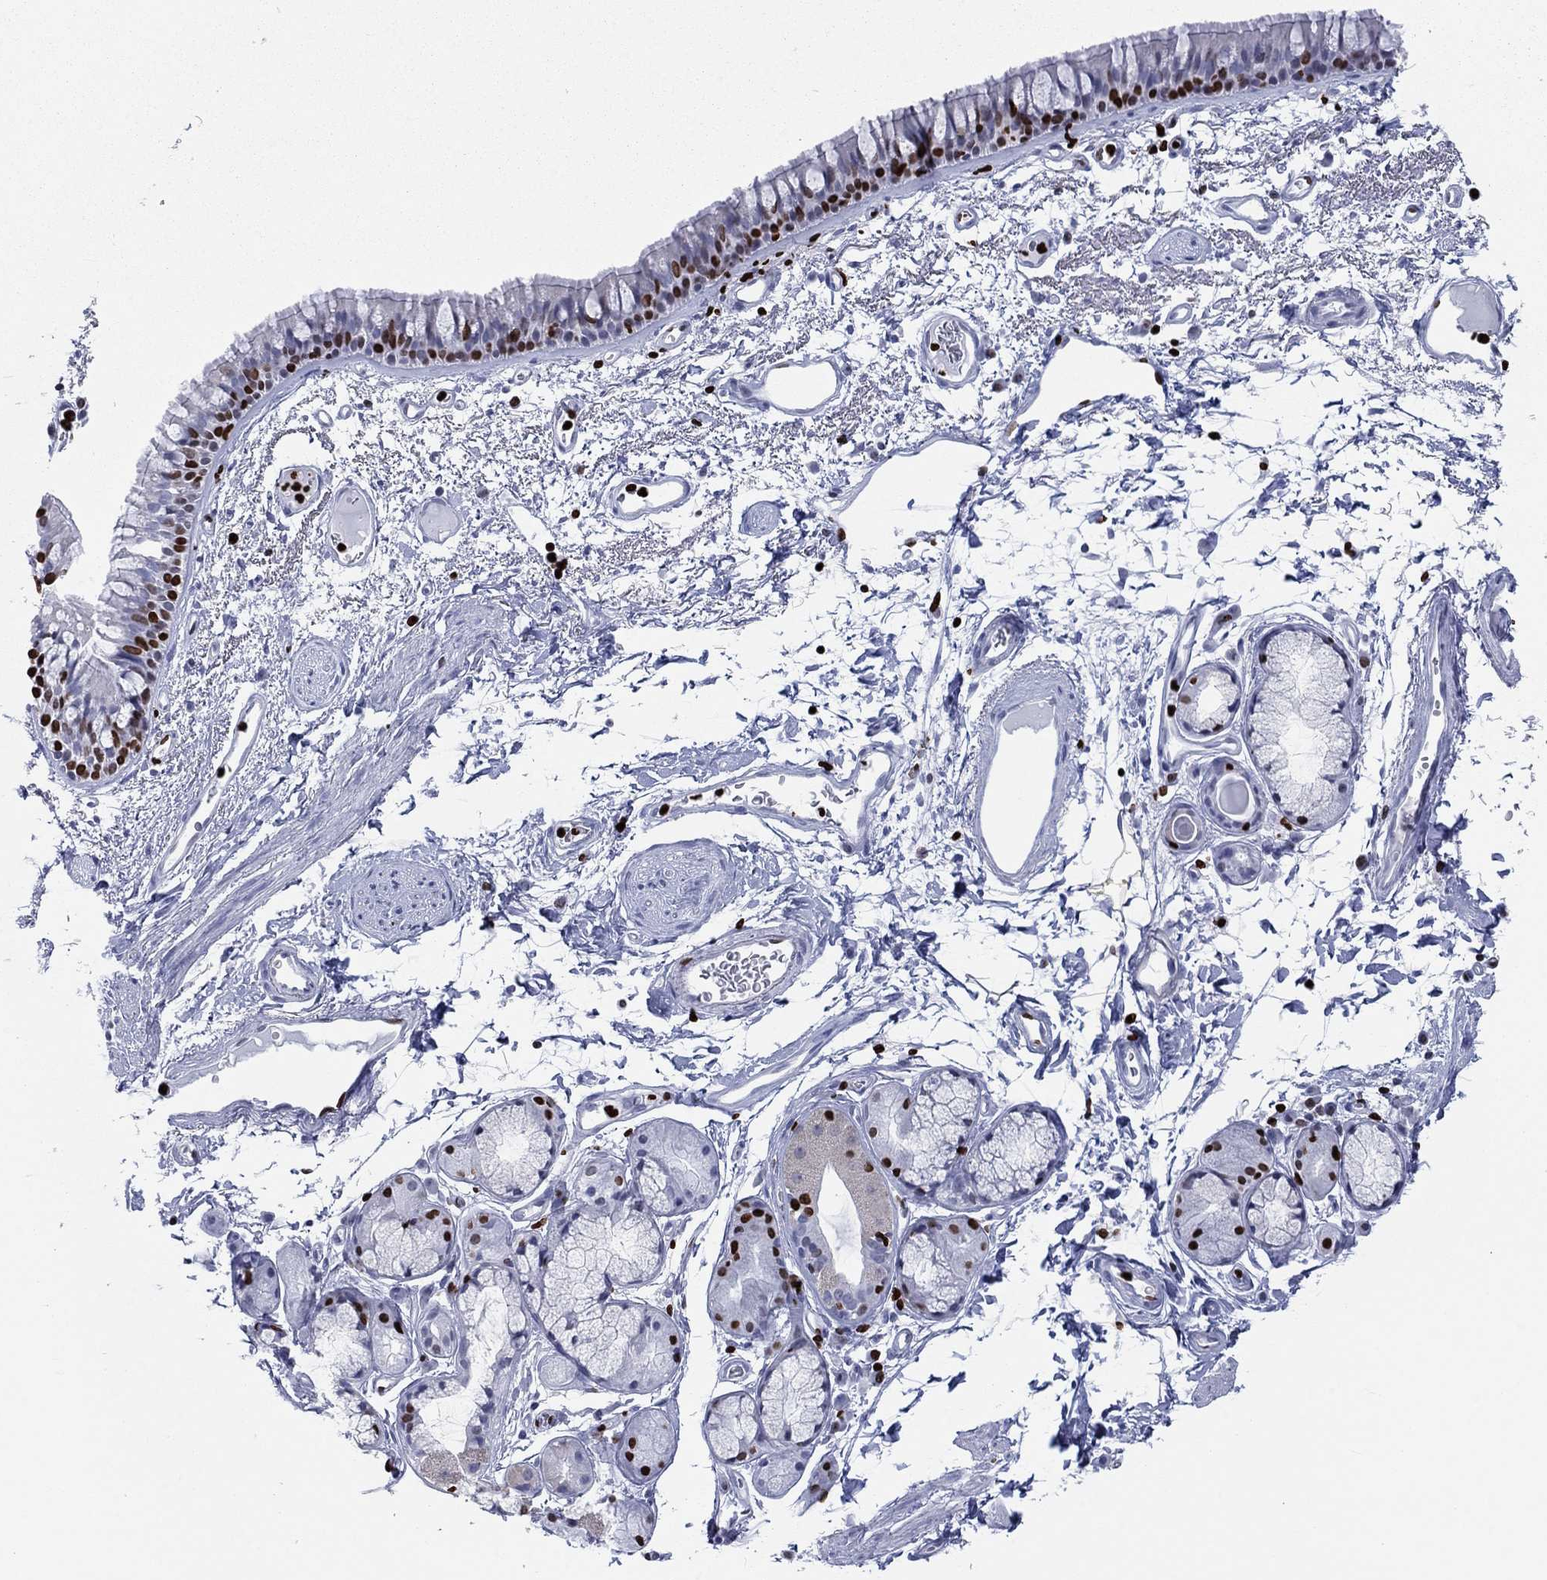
{"staining": {"intensity": "strong", "quantity": "25%-75%", "location": "nuclear"}, "tissue": "bronchus", "cell_type": "Respiratory epithelial cells", "image_type": "normal", "snomed": [{"axis": "morphology", "description": "Normal tissue, NOS"}, {"axis": "topography", "description": "Cartilage tissue"}, {"axis": "topography", "description": "Bronchus"}], "caption": "The photomicrograph shows immunohistochemical staining of benign bronchus. There is strong nuclear positivity is seen in approximately 25%-75% of respiratory epithelial cells. Immunohistochemistry (ihc) stains the protein of interest in brown and the nuclei are stained blue.", "gene": "H1", "patient": {"sex": "male", "age": 66}}